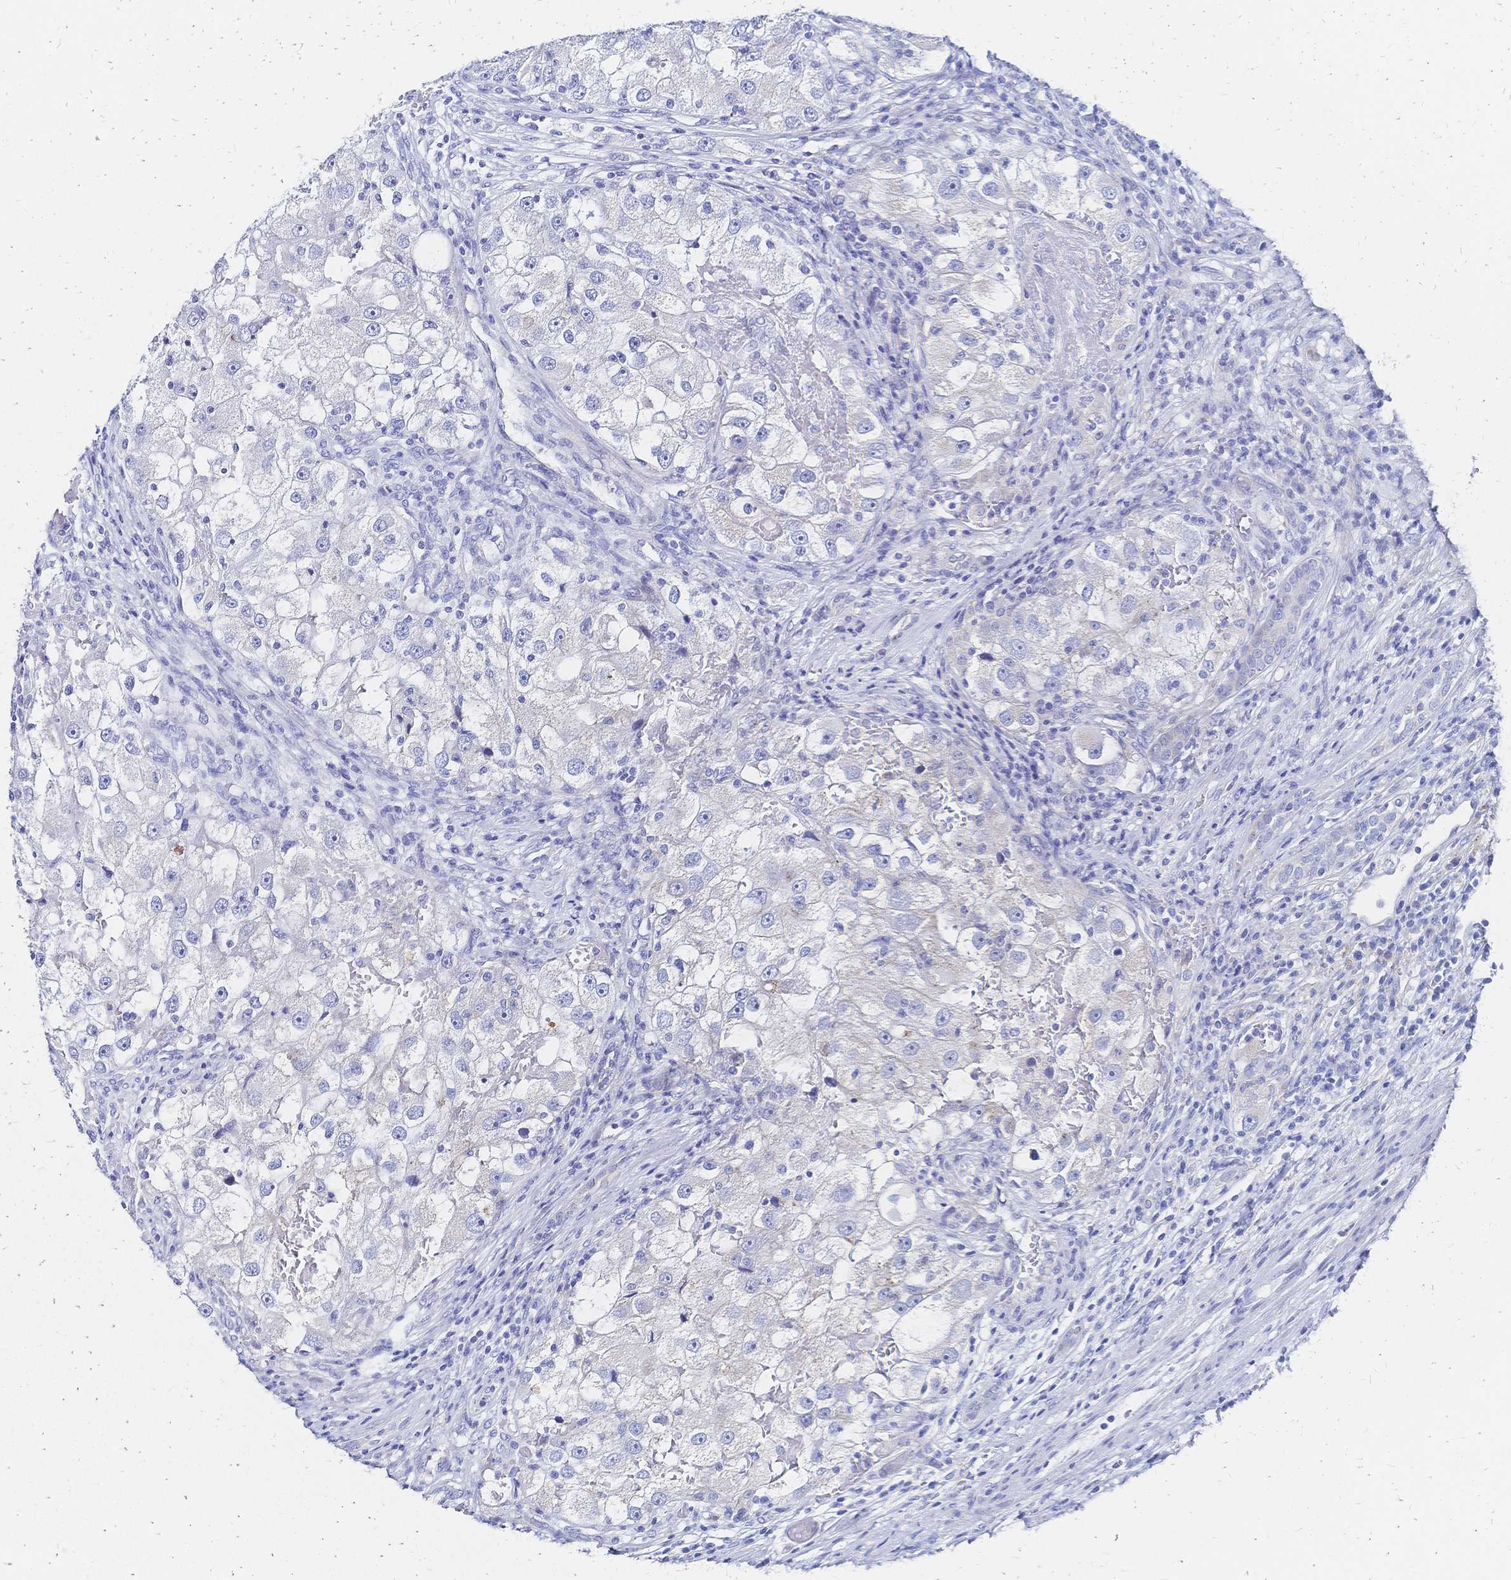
{"staining": {"intensity": "negative", "quantity": "none", "location": "none"}, "tissue": "renal cancer", "cell_type": "Tumor cells", "image_type": "cancer", "snomed": [{"axis": "morphology", "description": "Adenocarcinoma, NOS"}, {"axis": "topography", "description": "Kidney"}], "caption": "Histopathology image shows no significant protein staining in tumor cells of renal cancer (adenocarcinoma).", "gene": "SLC5A1", "patient": {"sex": "male", "age": 63}}